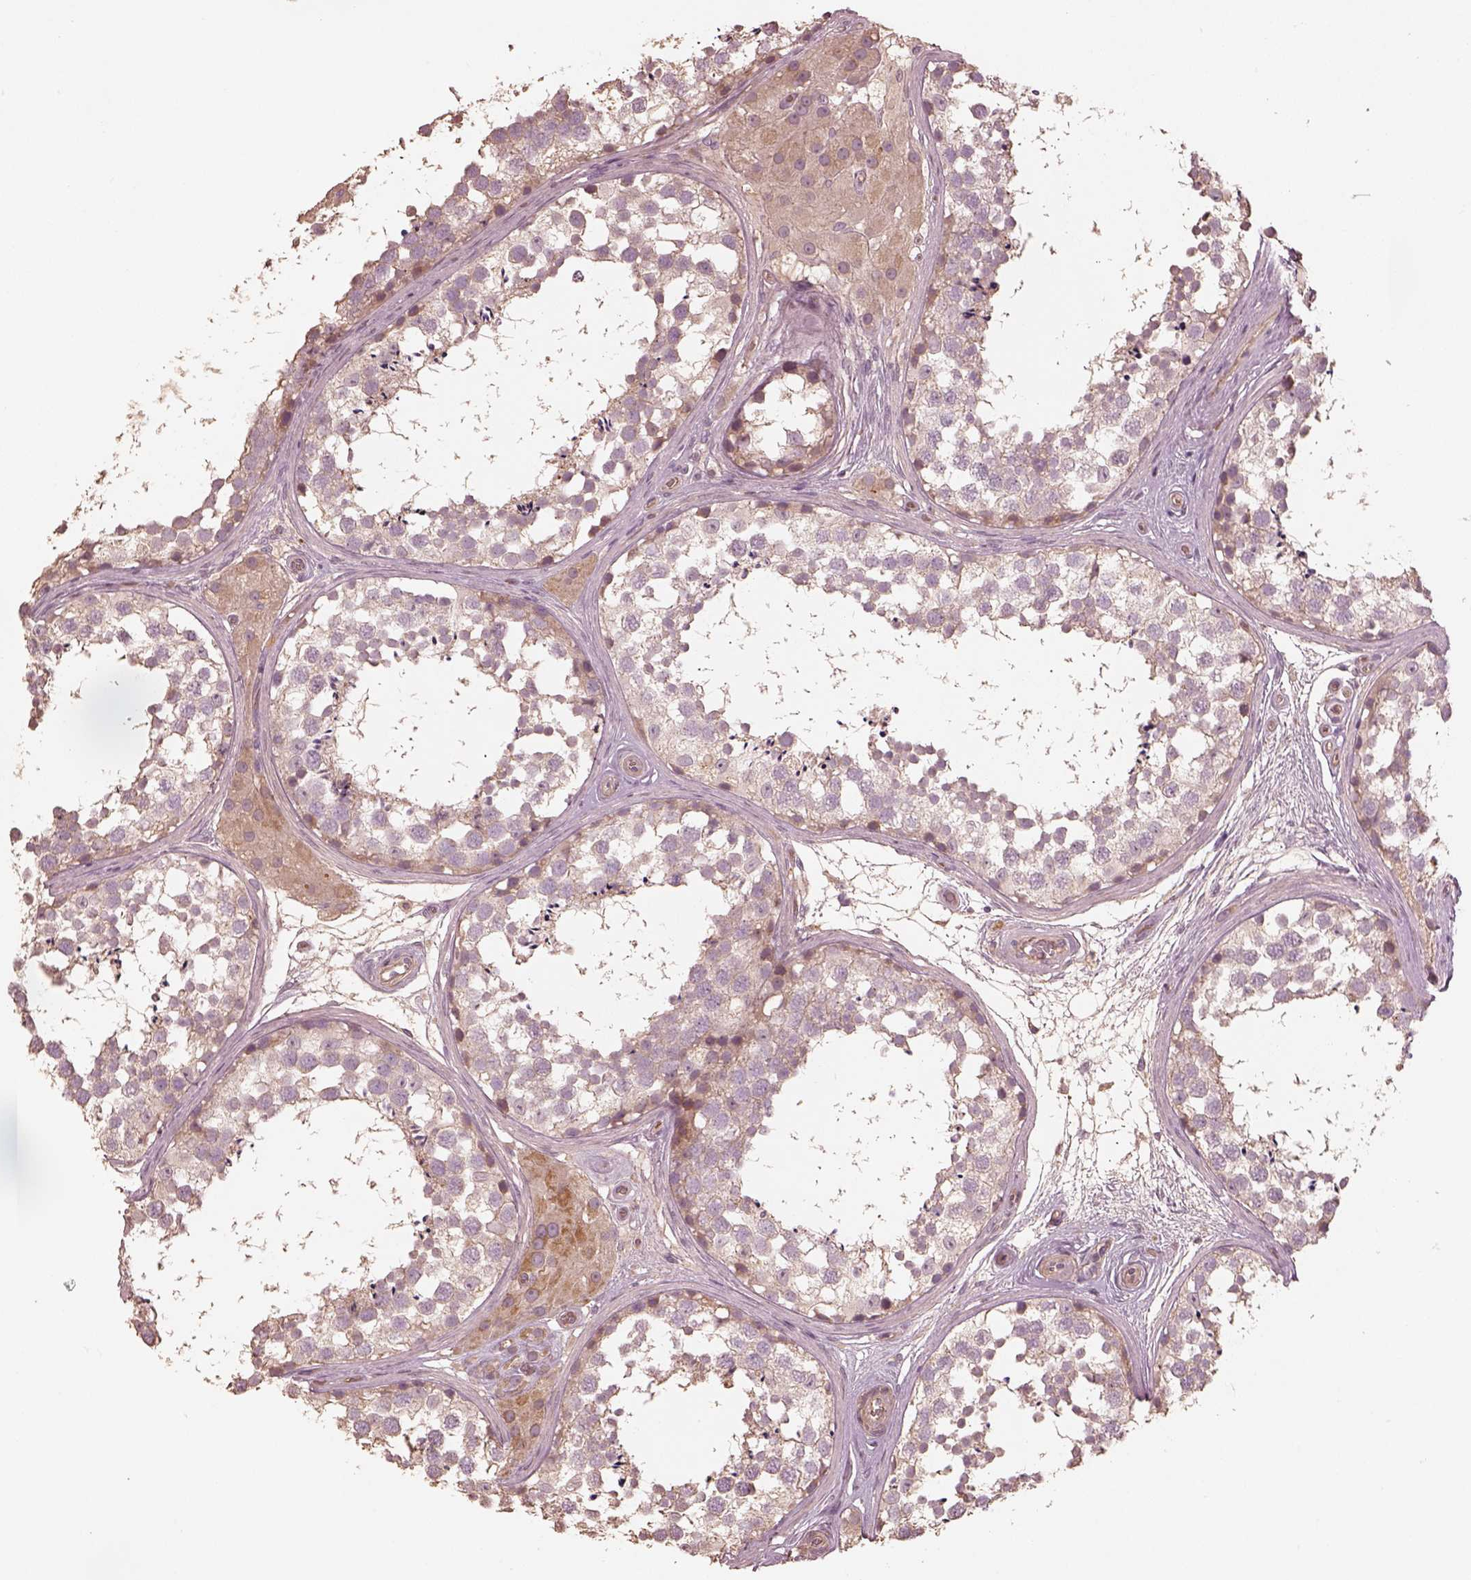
{"staining": {"intensity": "weak", "quantity": ">75%", "location": "cytoplasmic/membranous"}, "tissue": "testis", "cell_type": "Cells in seminiferous ducts", "image_type": "normal", "snomed": [{"axis": "morphology", "description": "Normal tissue, NOS"}, {"axis": "morphology", "description": "Seminoma, NOS"}, {"axis": "topography", "description": "Testis"}], "caption": "Protein expression by immunohistochemistry exhibits weak cytoplasmic/membranous positivity in approximately >75% of cells in seminiferous ducts in normal testis. (Stains: DAB (3,3'-diaminobenzidine) in brown, nuclei in blue, Microscopy: brightfield microscopy at high magnification).", "gene": "OTOGL", "patient": {"sex": "male", "age": 65}}